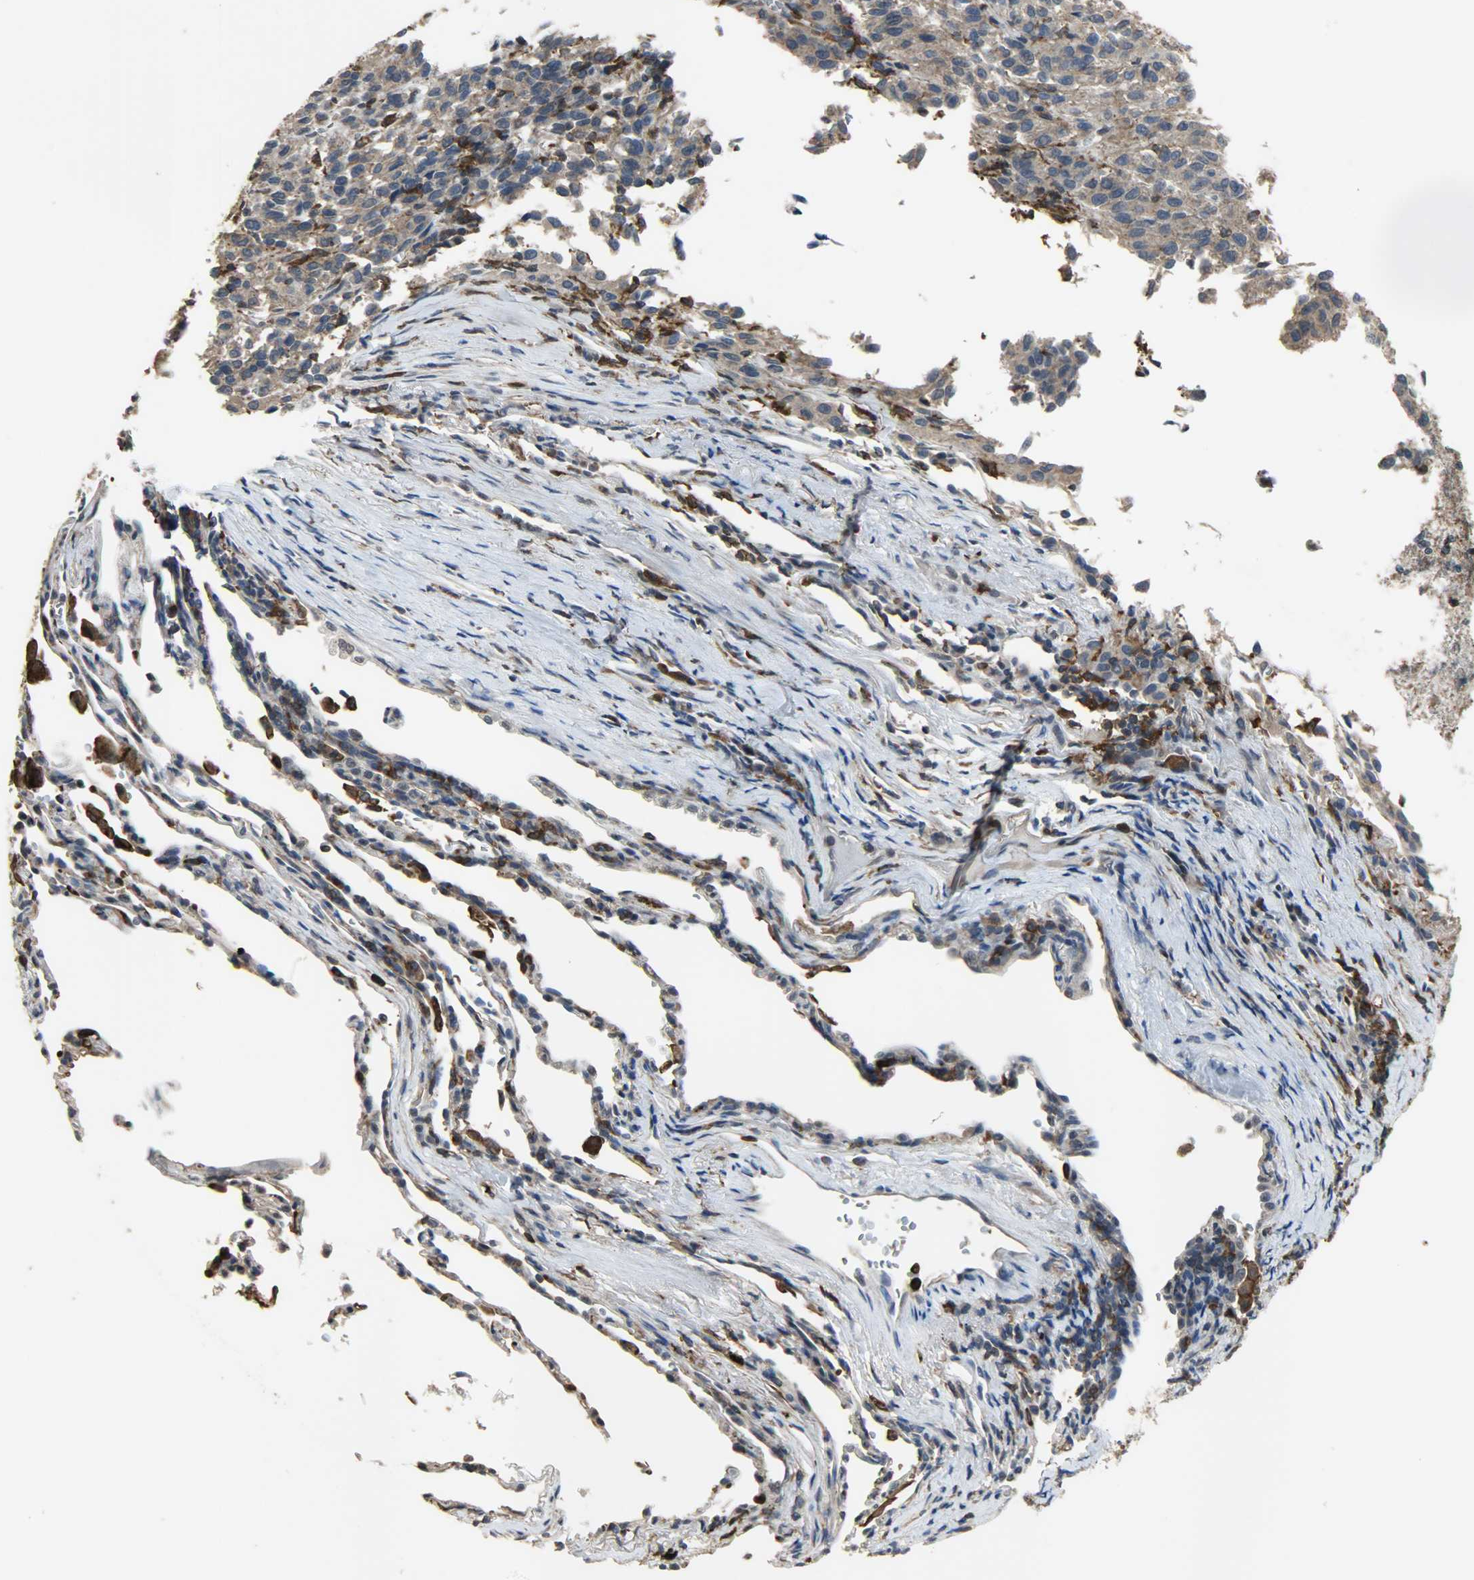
{"staining": {"intensity": "weak", "quantity": "25%-75%", "location": "cytoplasmic/membranous"}, "tissue": "melanoma", "cell_type": "Tumor cells", "image_type": "cancer", "snomed": [{"axis": "morphology", "description": "Malignant melanoma, Metastatic site"}, {"axis": "topography", "description": "Lung"}], "caption": "IHC of human melanoma demonstrates low levels of weak cytoplasmic/membranous expression in approximately 25%-75% of tumor cells. (DAB (3,3'-diaminobenzidine) IHC with brightfield microscopy, high magnification).", "gene": "SKAP2", "patient": {"sex": "male", "age": 64}}